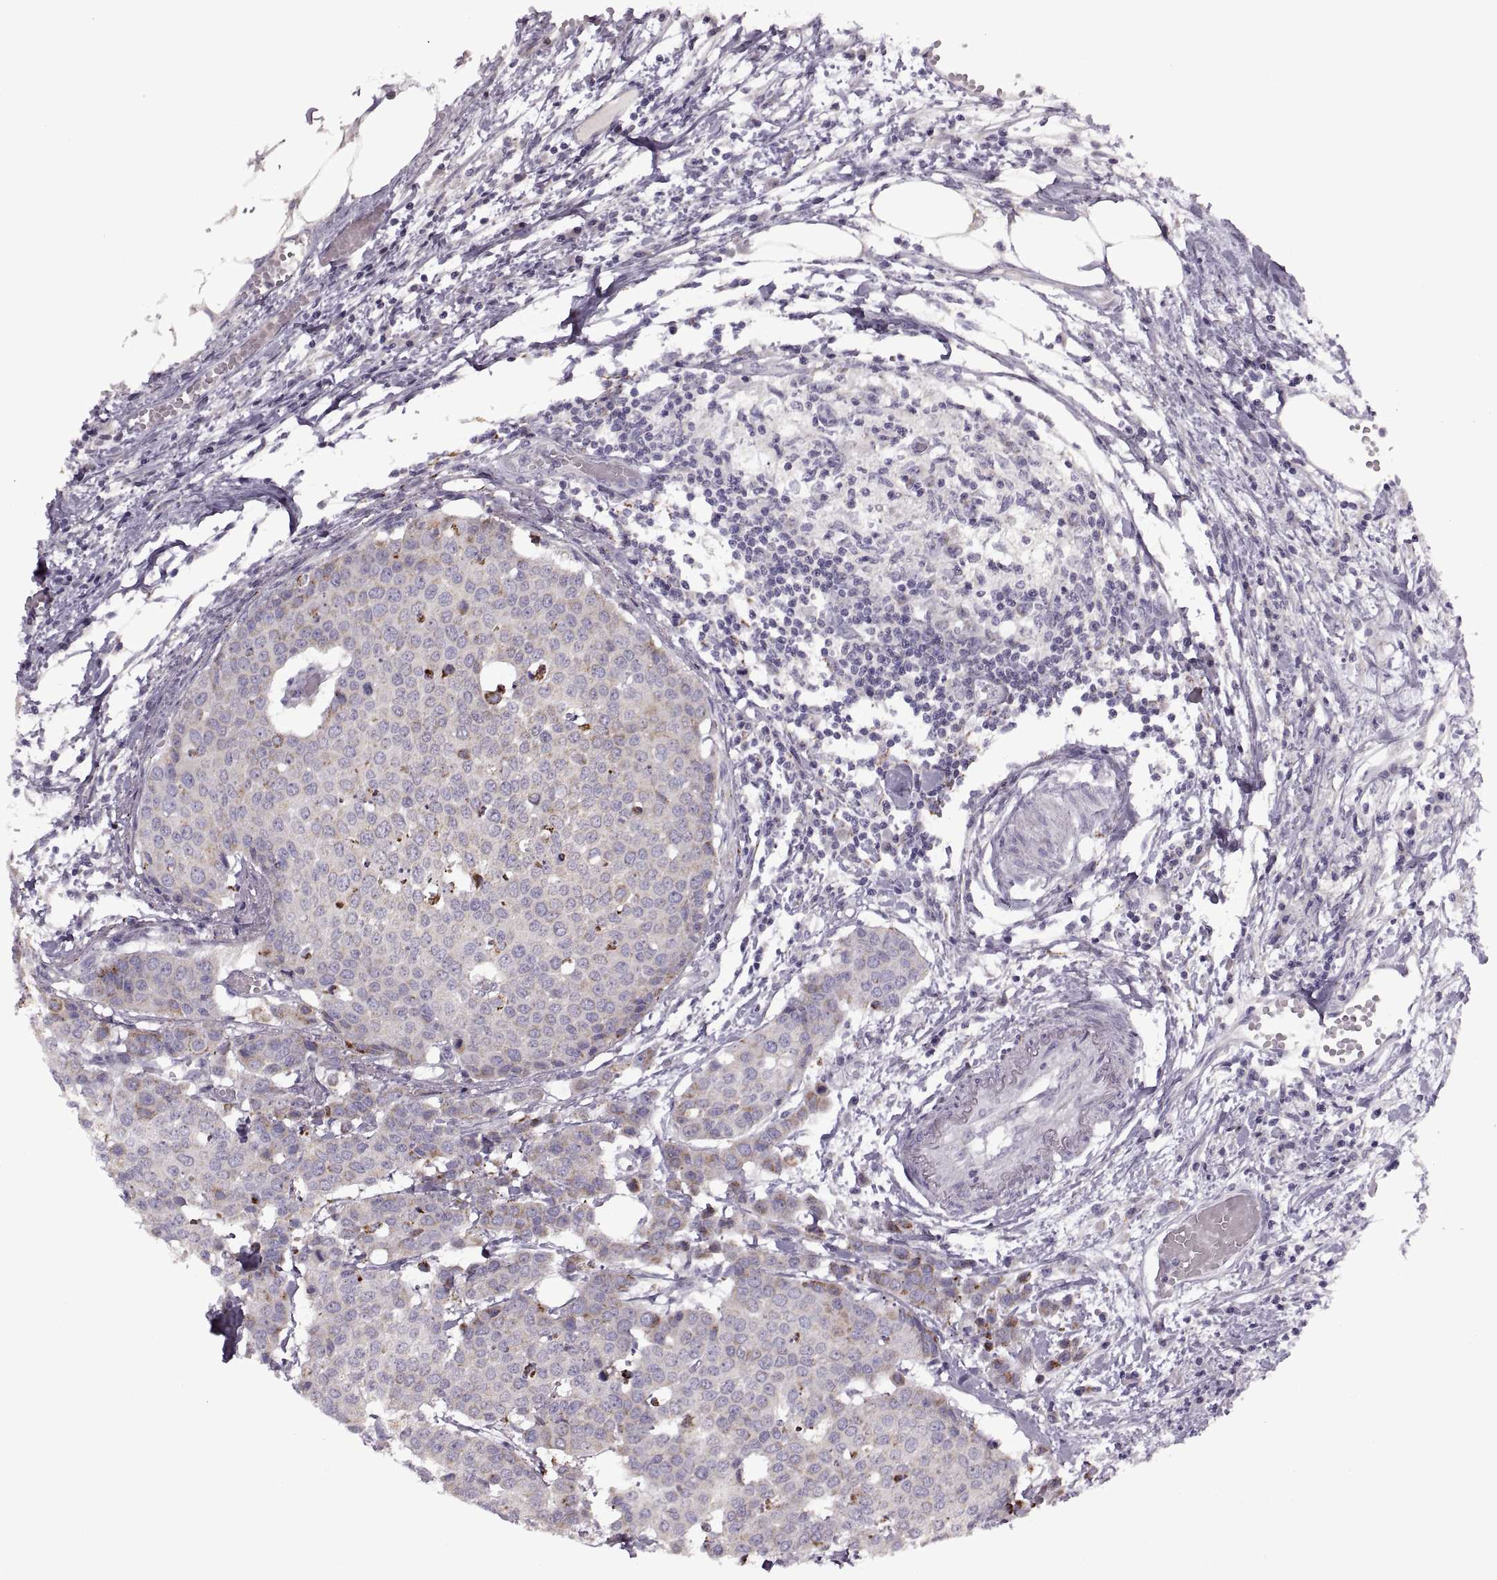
{"staining": {"intensity": "moderate", "quantity": "<25%", "location": "cytoplasmic/membranous"}, "tissue": "carcinoid", "cell_type": "Tumor cells", "image_type": "cancer", "snomed": [{"axis": "morphology", "description": "Carcinoid, malignant, NOS"}, {"axis": "topography", "description": "Colon"}], "caption": "This image shows IHC staining of carcinoid (malignant), with low moderate cytoplasmic/membranous positivity in about <25% of tumor cells.", "gene": "PIERCE1", "patient": {"sex": "male", "age": 81}}